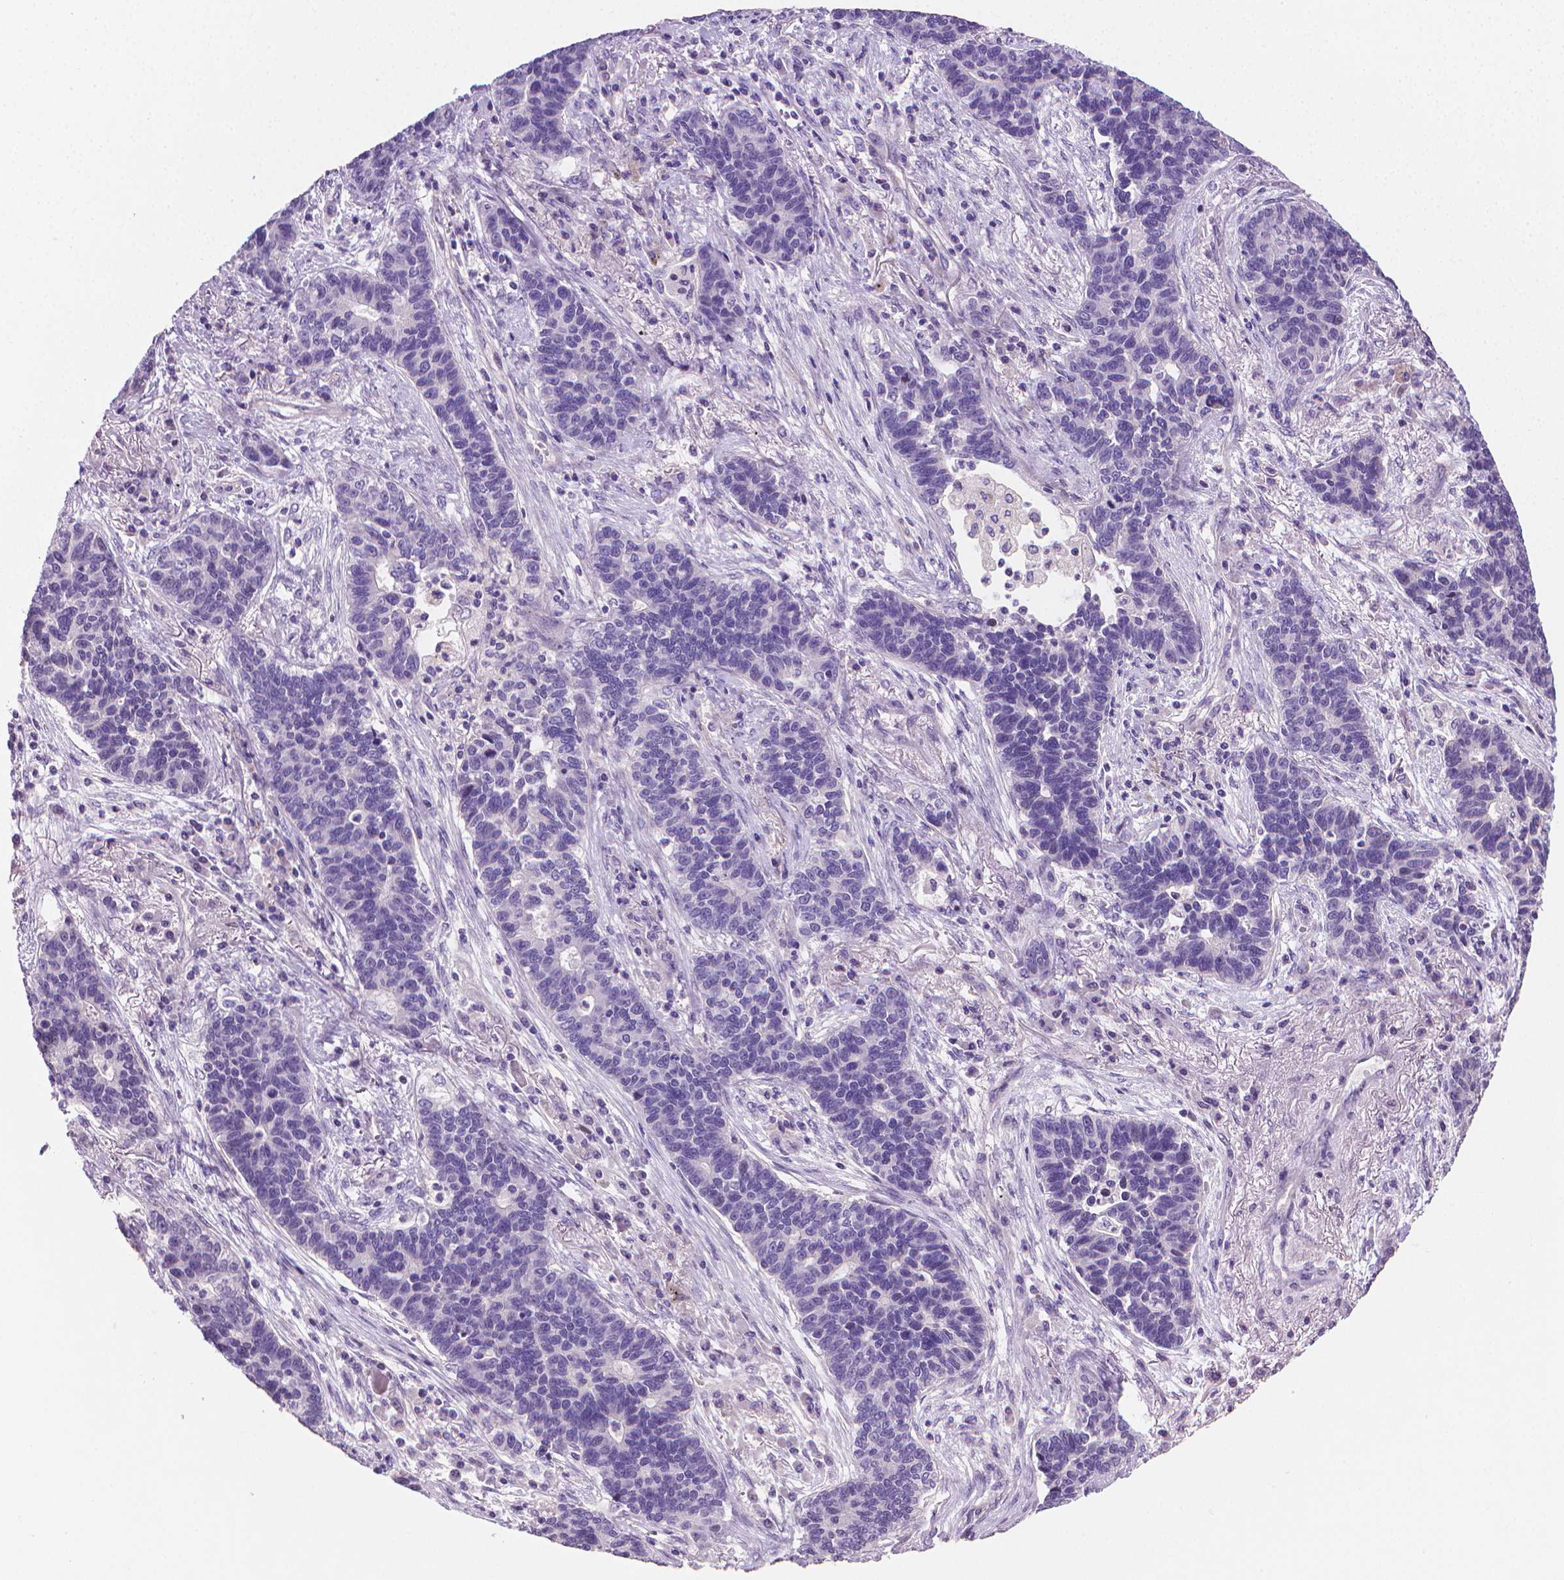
{"staining": {"intensity": "negative", "quantity": "none", "location": "none"}, "tissue": "lung cancer", "cell_type": "Tumor cells", "image_type": "cancer", "snomed": [{"axis": "morphology", "description": "Adenocarcinoma, NOS"}, {"axis": "topography", "description": "Lung"}], "caption": "A high-resolution micrograph shows immunohistochemistry (IHC) staining of adenocarcinoma (lung), which reveals no significant staining in tumor cells.", "gene": "CLXN", "patient": {"sex": "female", "age": 57}}